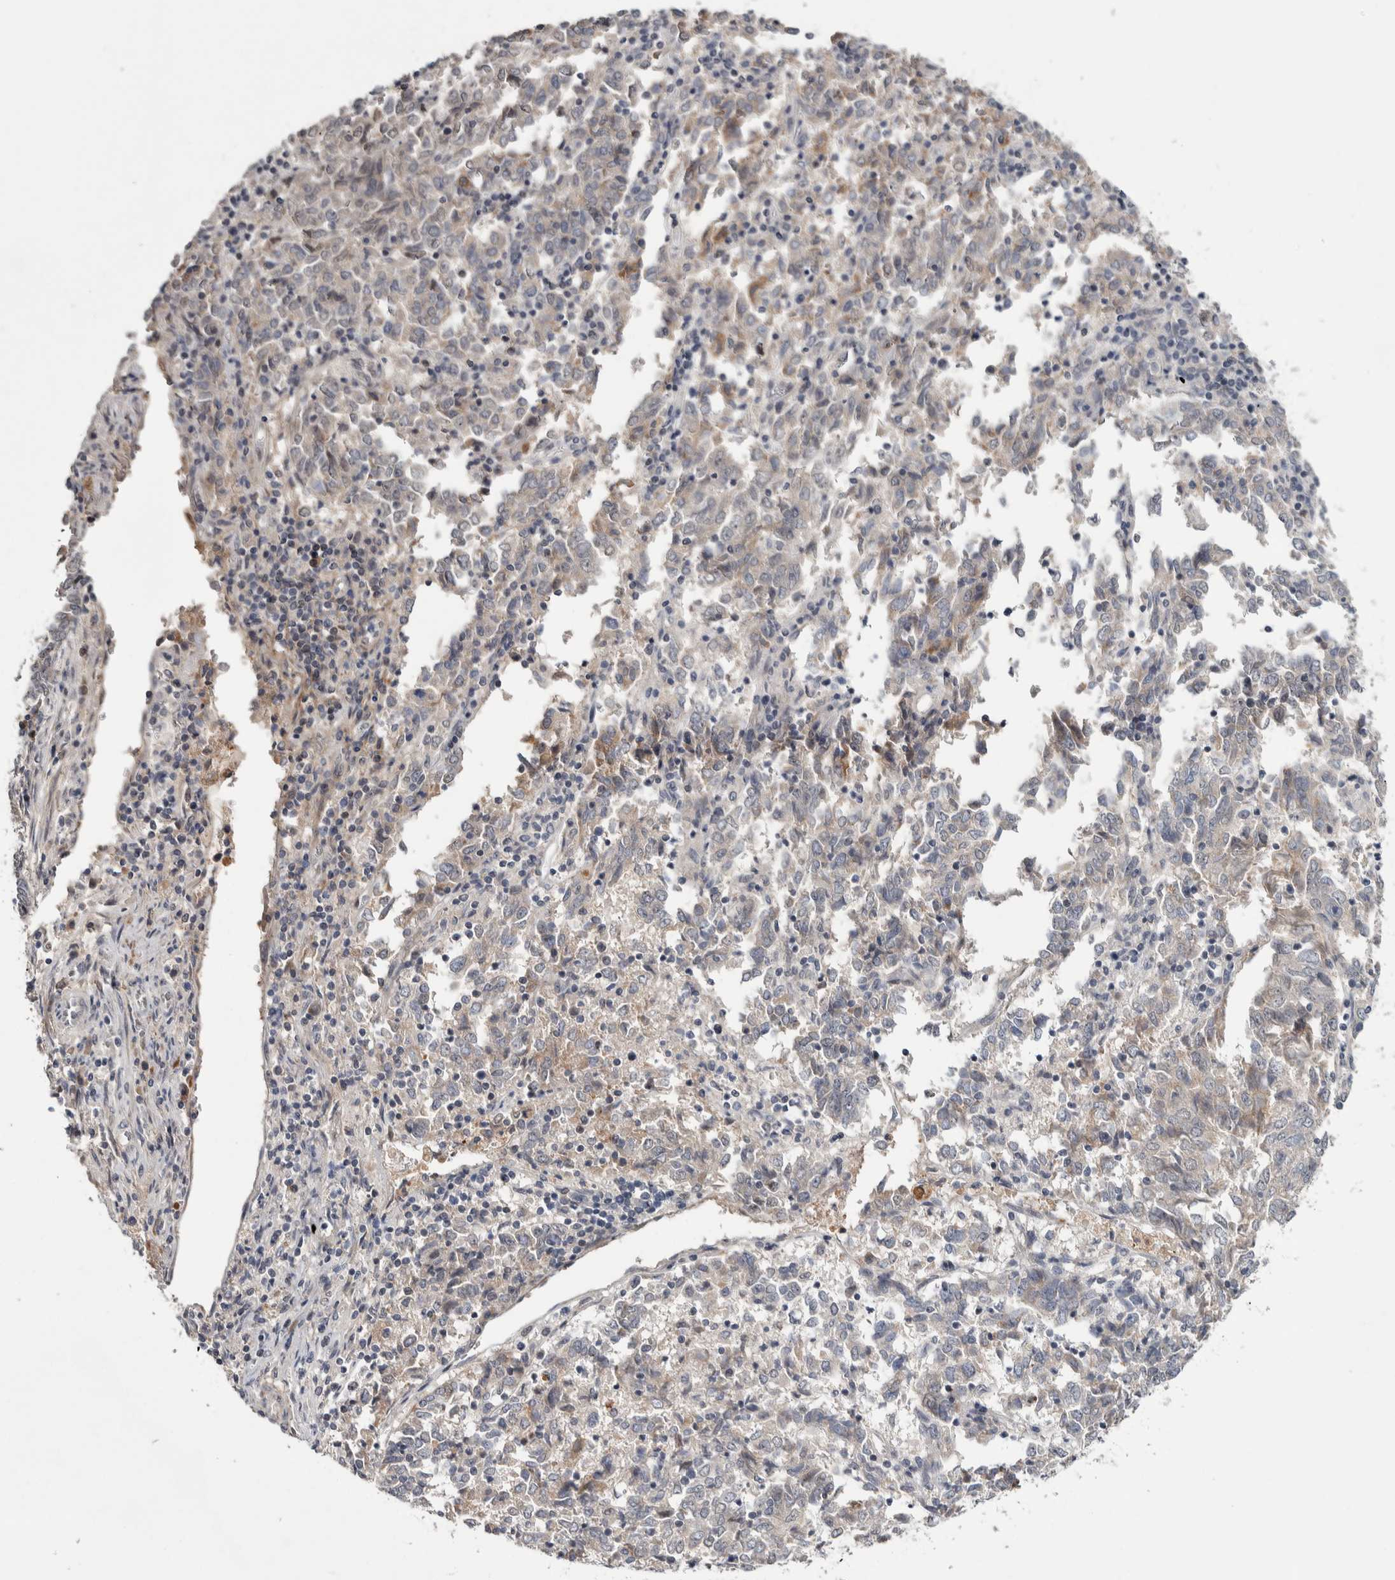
{"staining": {"intensity": "negative", "quantity": "none", "location": "none"}, "tissue": "endometrial cancer", "cell_type": "Tumor cells", "image_type": "cancer", "snomed": [{"axis": "morphology", "description": "Adenocarcinoma, NOS"}, {"axis": "topography", "description": "Endometrium"}], "caption": "Micrograph shows no protein expression in tumor cells of adenocarcinoma (endometrial) tissue.", "gene": "ASPN", "patient": {"sex": "female", "age": 80}}